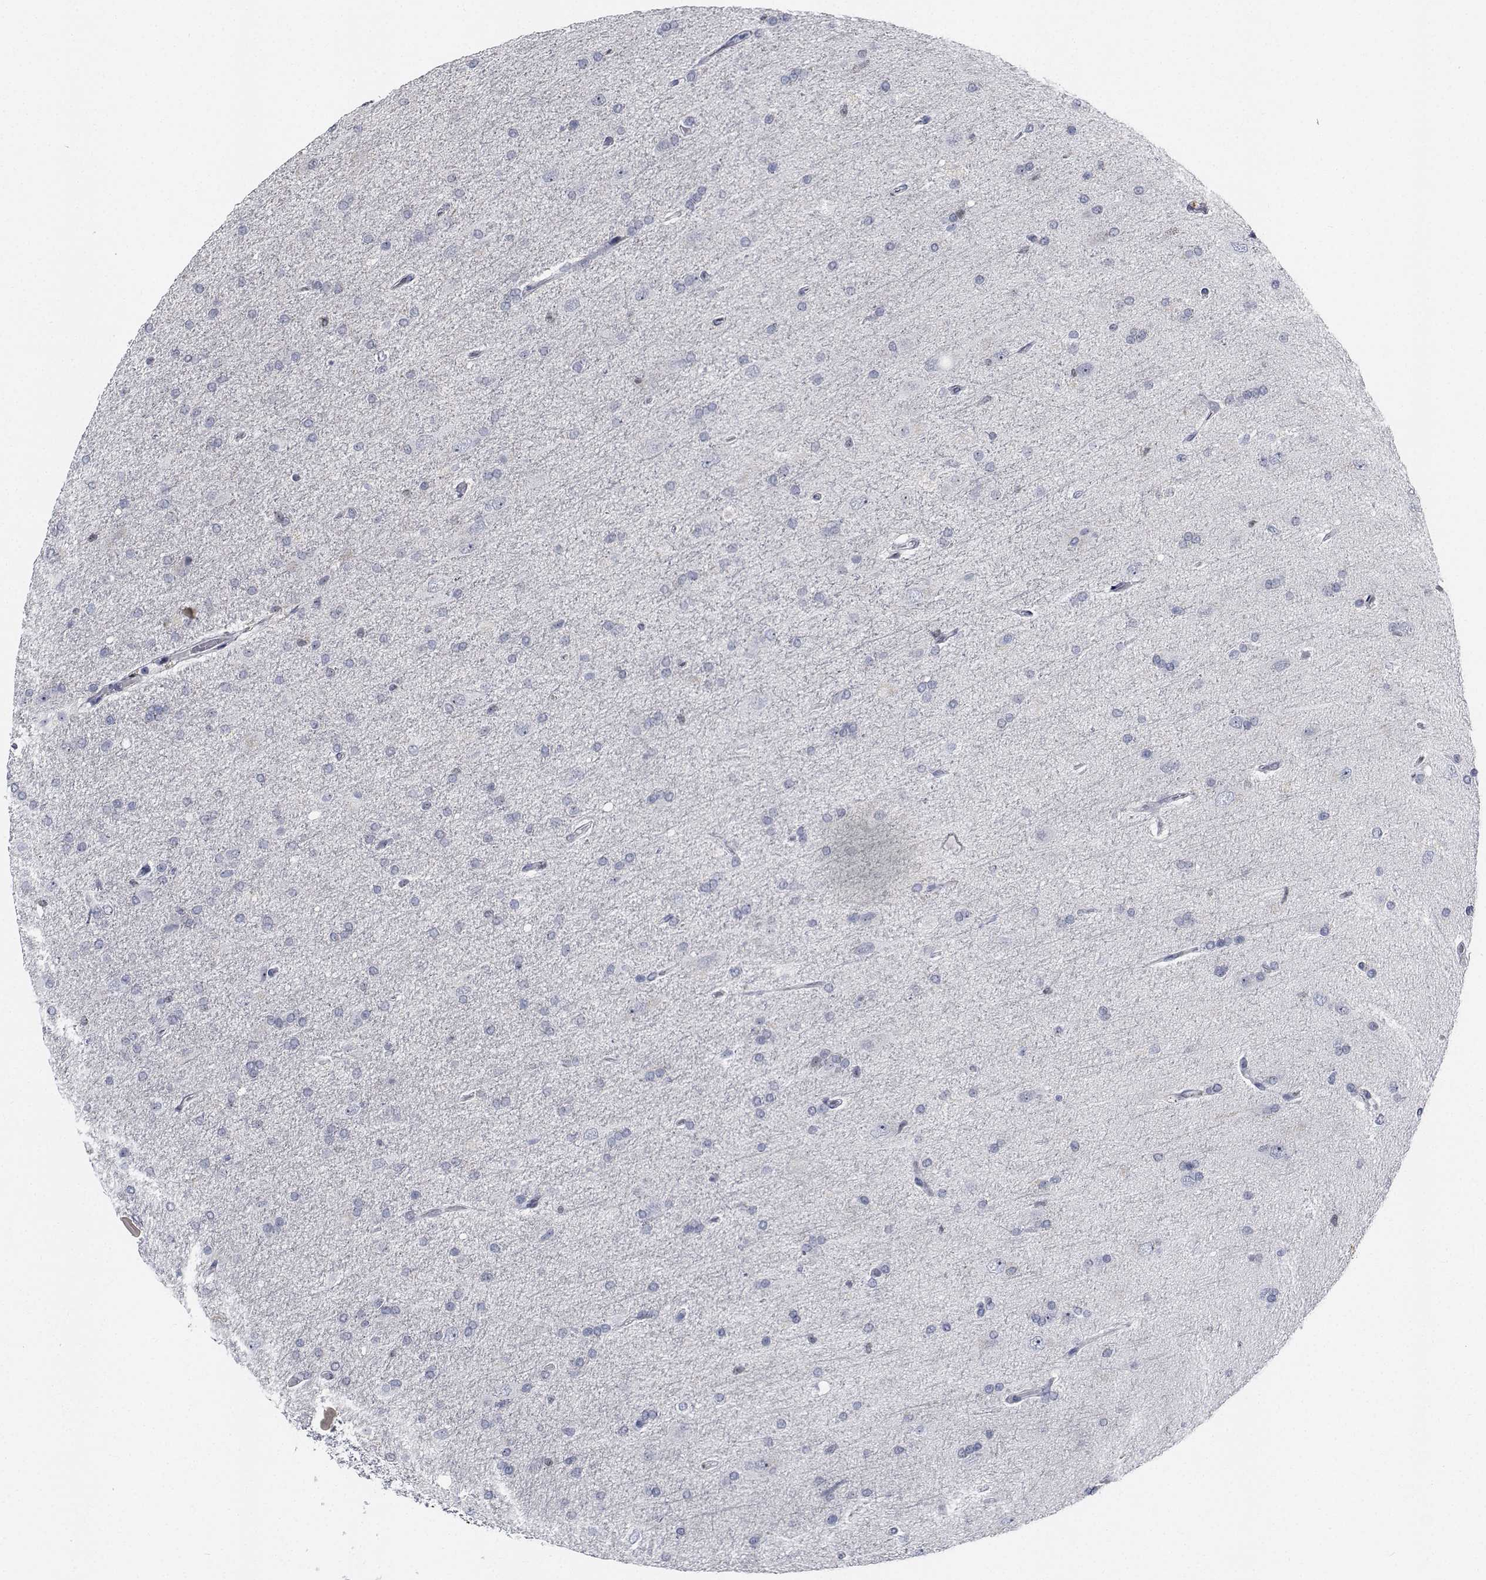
{"staining": {"intensity": "negative", "quantity": "none", "location": "none"}, "tissue": "glioma", "cell_type": "Tumor cells", "image_type": "cancer", "snomed": [{"axis": "morphology", "description": "Glioma, malignant, High grade"}, {"axis": "topography", "description": "Cerebral cortex"}], "caption": "There is no significant positivity in tumor cells of glioma.", "gene": "NVL", "patient": {"sex": "male", "age": 70}}